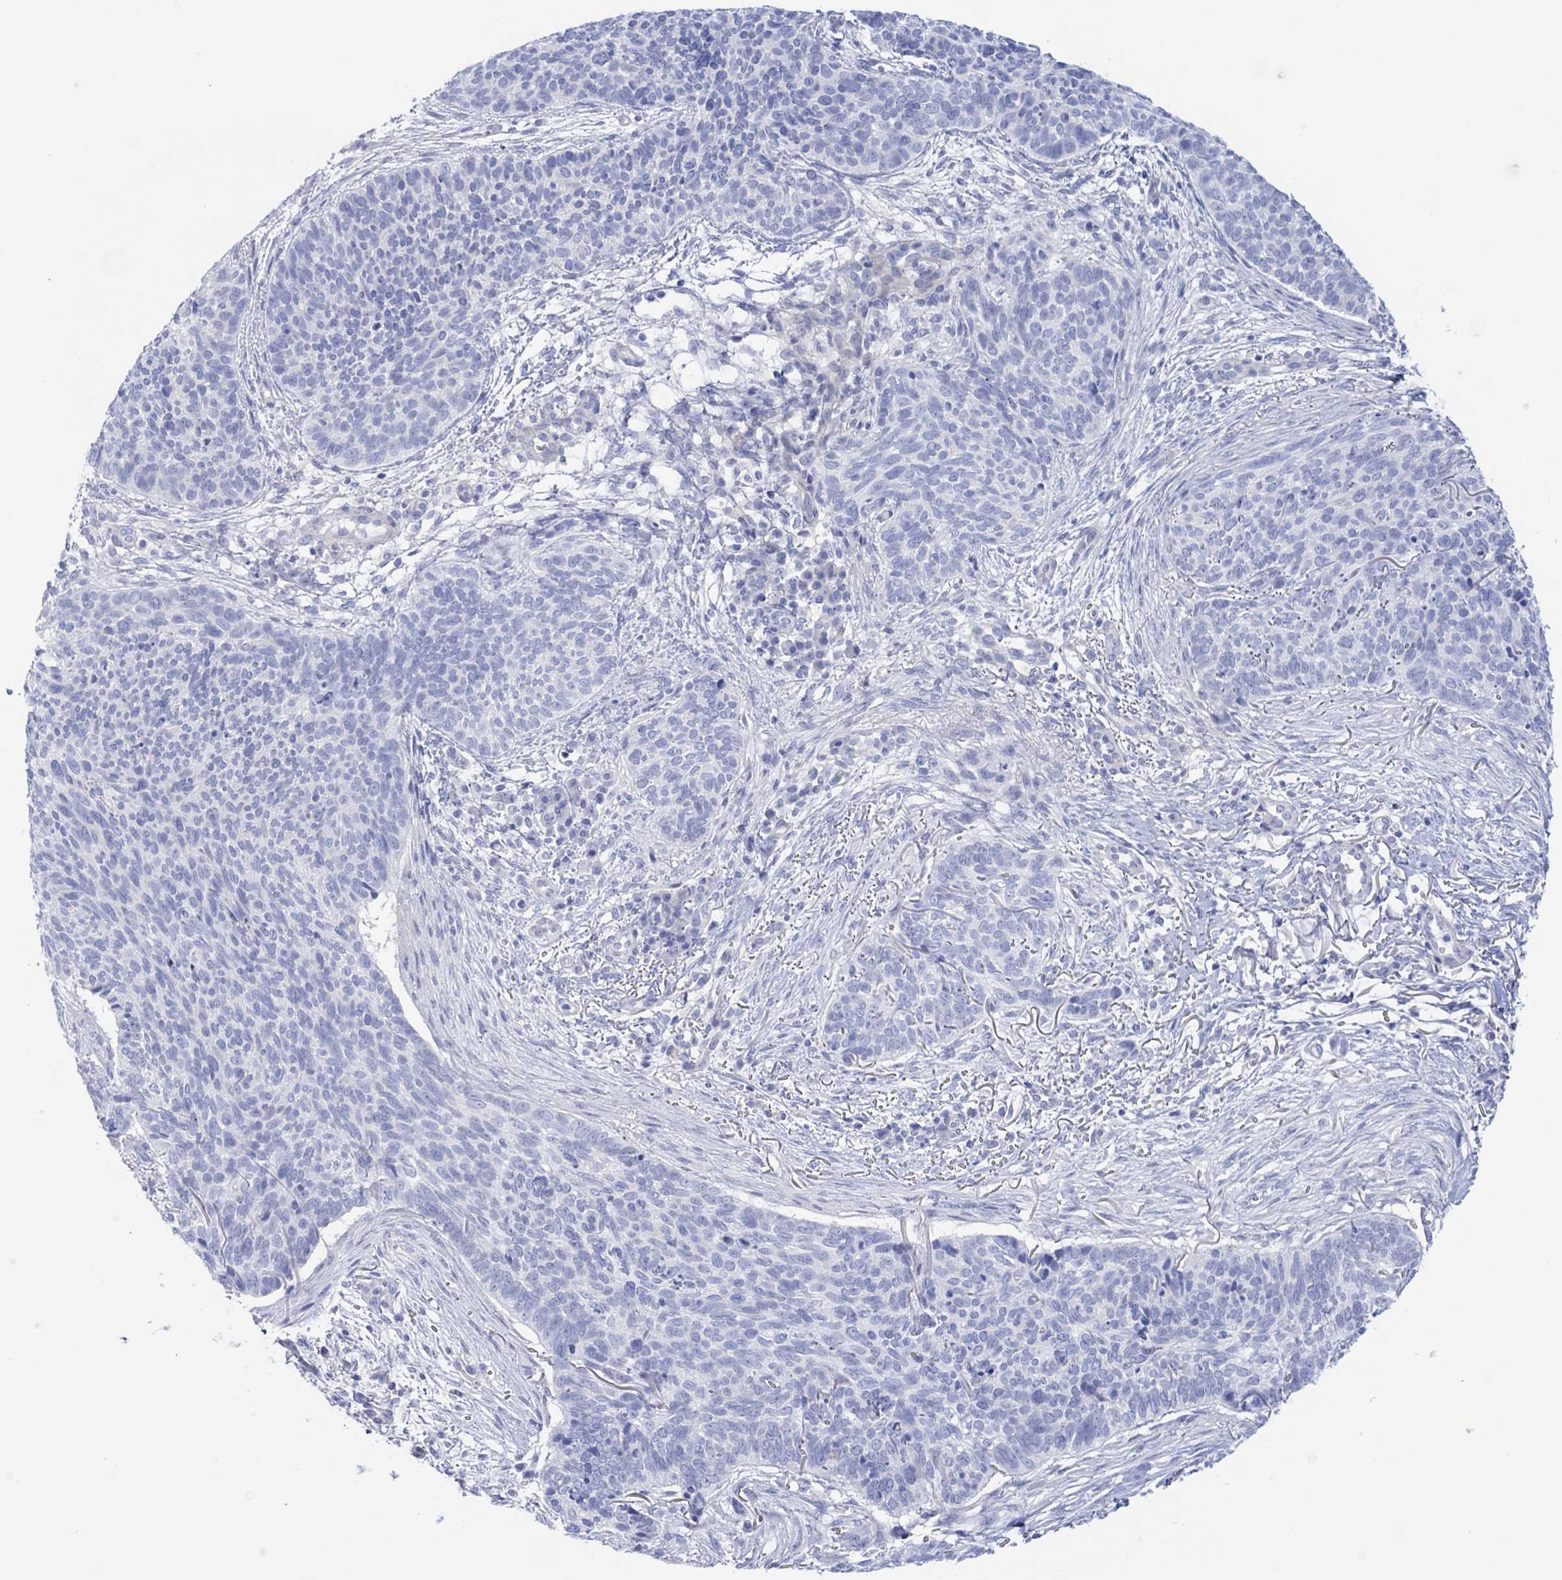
{"staining": {"intensity": "negative", "quantity": "none", "location": "none"}, "tissue": "skin cancer", "cell_type": "Tumor cells", "image_type": "cancer", "snomed": [{"axis": "morphology", "description": "Basal cell carcinoma"}, {"axis": "topography", "description": "Skin"}], "caption": "Immunohistochemistry (IHC) of skin basal cell carcinoma demonstrates no staining in tumor cells.", "gene": "TLDC2", "patient": {"sex": "male", "age": 64}}